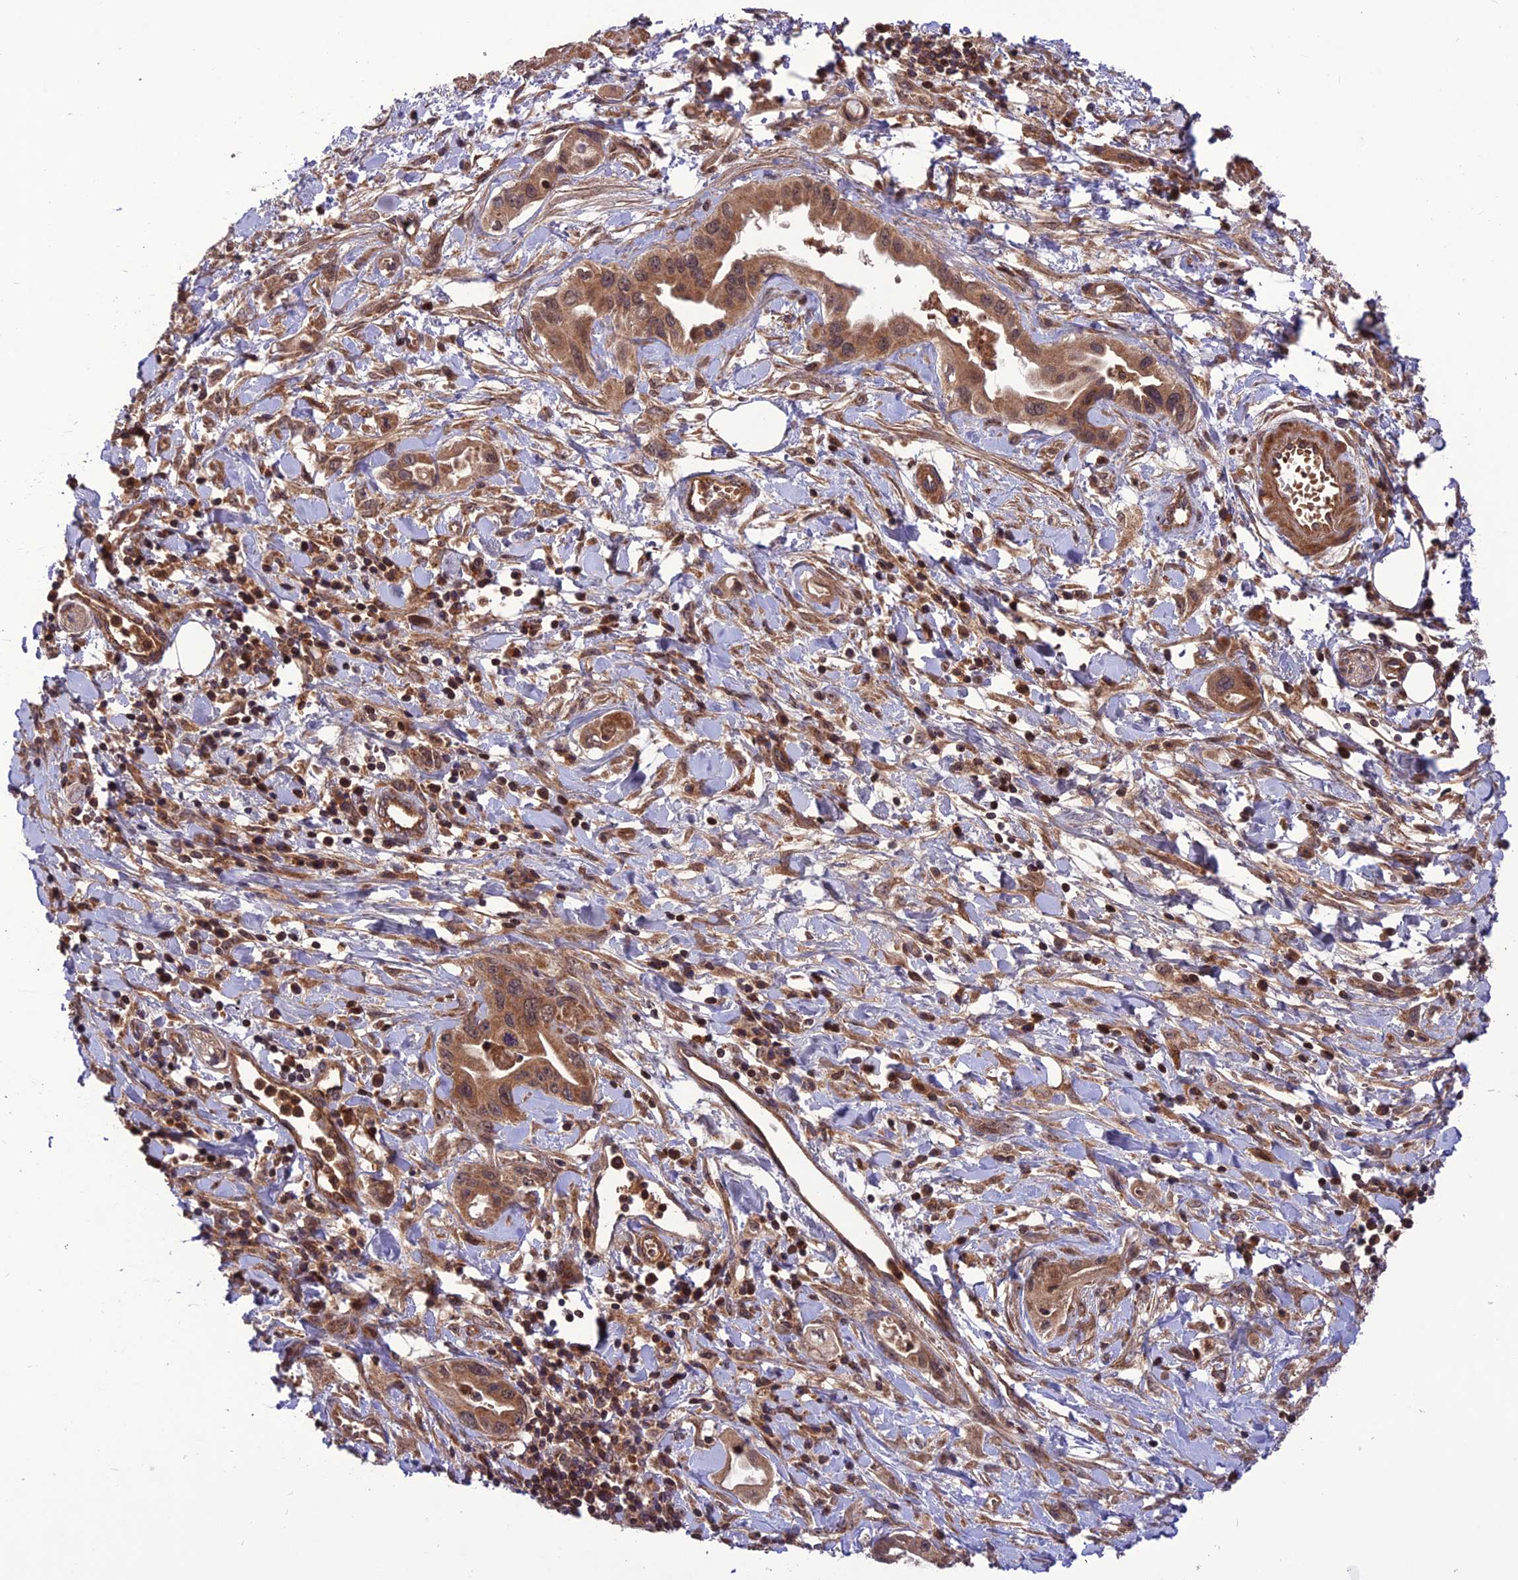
{"staining": {"intensity": "moderate", "quantity": ">75%", "location": "cytoplasmic/membranous,nuclear"}, "tissue": "pancreatic cancer", "cell_type": "Tumor cells", "image_type": "cancer", "snomed": [{"axis": "morphology", "description": "Adenocarcinoma, NOS"}, {"axis": "topography", "description": "Pancreas"}], "caption": "Human pancreatic cancer stained for a protein (brown) demonstrates moderate cytoplasmic/membranous and nuclear positive staining in approximately >75% of tumor cells.", "gene": "NDUFC1", "patient": {"sex": "female", "age": 77}}